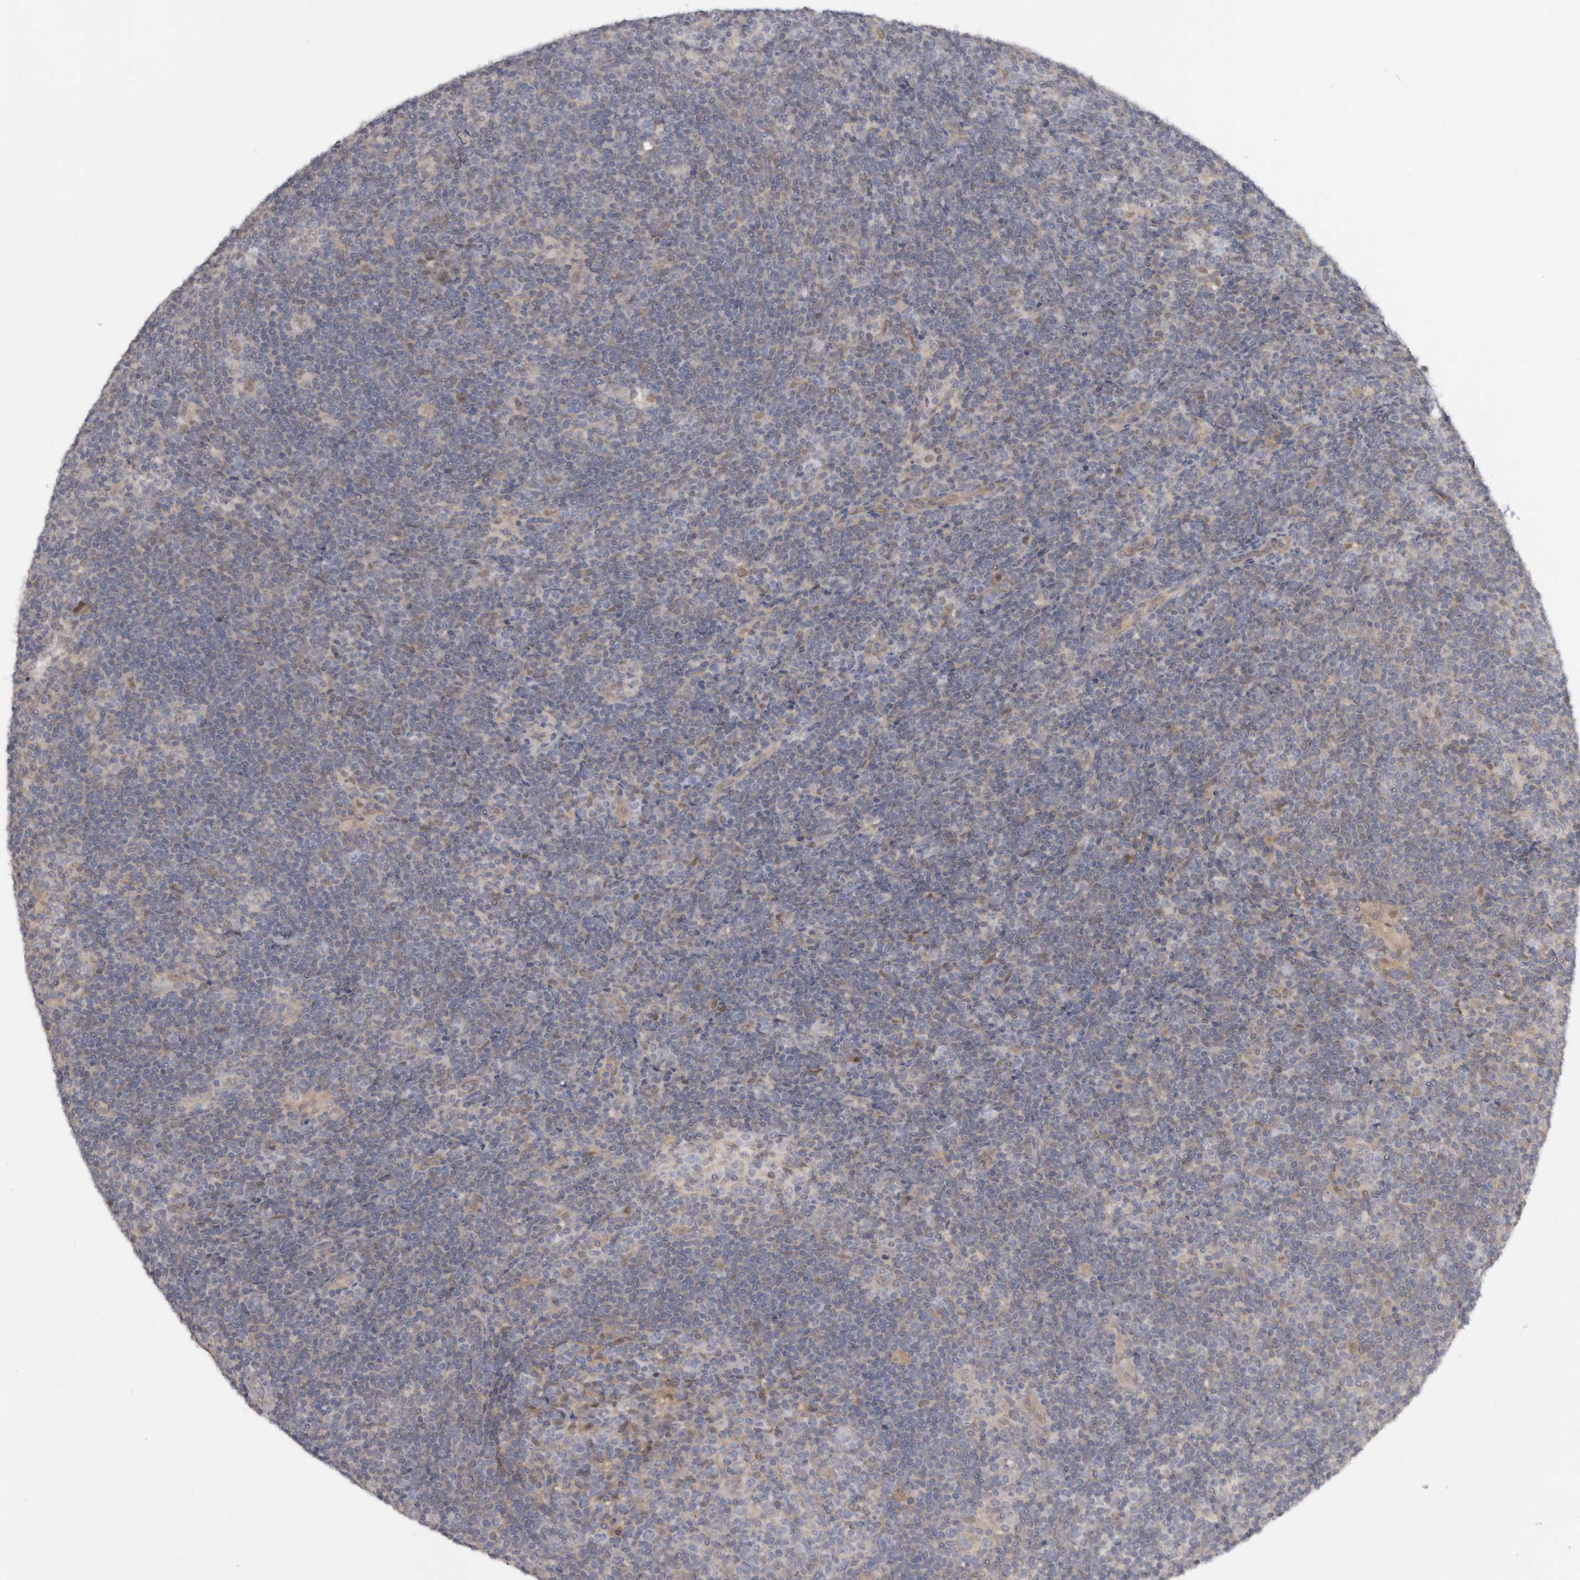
{"staining": {"intensity": "weak", "quantity": "25%-75%", "location": "nuclear"}, "tissue": "lymphoma", "cell_type": "Tumor cells", "image_type": "cancer", "snomed": [{"axis": "morphology", "description": "Hodgkin's disease, NOS"}, {"axis": "topography", "description": "Lymph node"}], "caption": "The immunohistochemical stain labels weak nuclear positivity in tumor cells of Hodgkin's disease tissue.", "gene": "RBKS", "patient": {"sex": "female", "age": 57}}